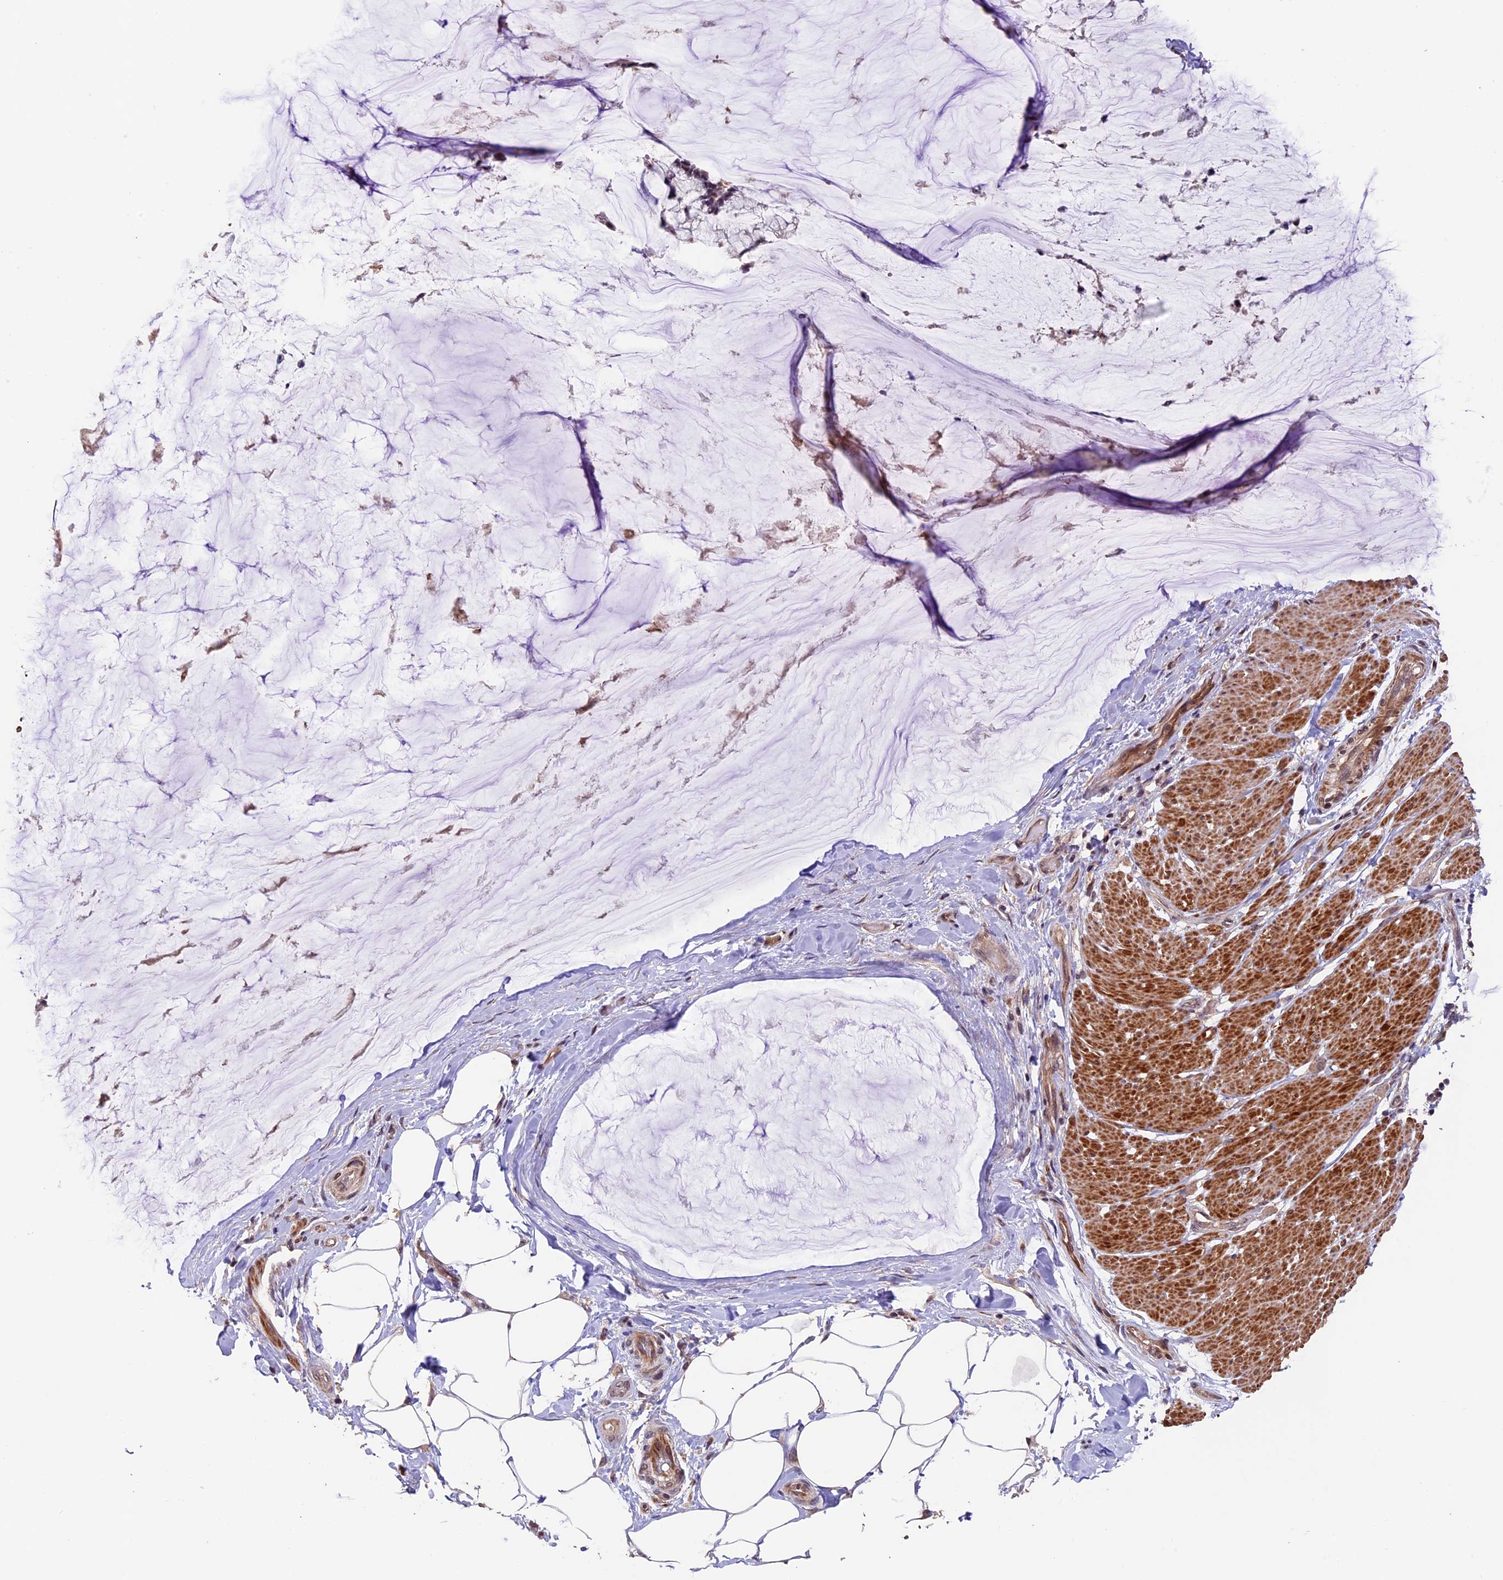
{"staining": {"intensity": "weak", "quantity": "<25%", "location": "cytoplasmic/membranous"}, "tissue": "ovarian cancer", "cell_type": "Tumor cells", "image_type": "cancer", "snomed": [{"axis": "morphology", "description": "Cystadenocarcinoma, mucinous, NOS"}, {"axis": "topography", "description": "Ovary"}], "caption": "Human mucinous cystadenocarcinoma (ovarian) stained for a protein using IHC reveals no expression in tumor cells.", "gene": "GNB5", "patient": {"sex": "female", "age": 39}}